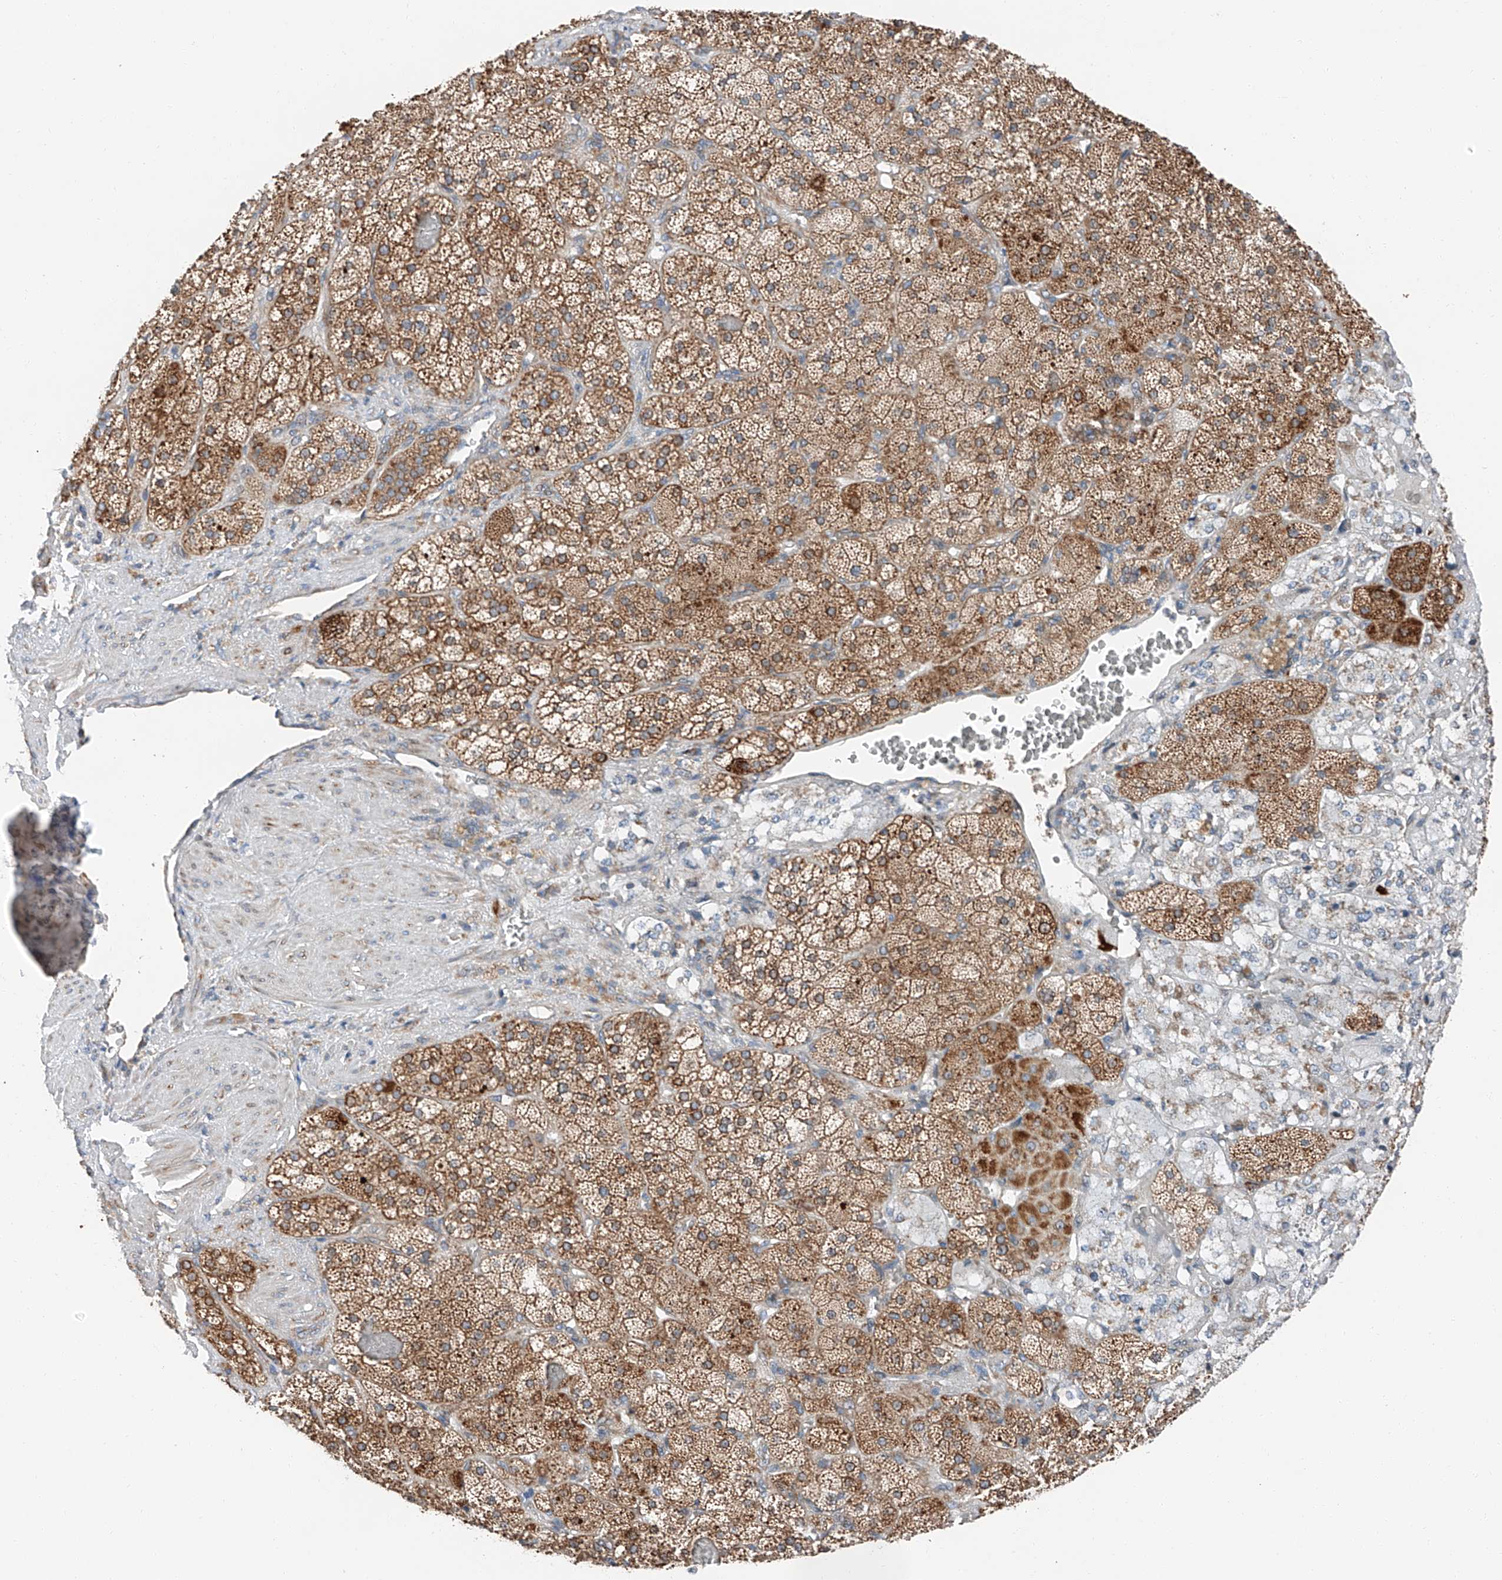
{"staining": {"intensity": "strong", "quantity": ">75%", "location": "cytoplasmic/membranous"}, "tissue": "adrenal gland", "cell_type": "Glandular cells", "image_type": "normal", "snomed": [{"axis": "morphology", "description": "Normal tissue, NOS"}, {"axis": "topography", "description": "Adrenal gland"}], "caption": "DAB (3,3'-diaminobenzidine) immunohistochemical staining of benign adrenal gland reveals strong cytoplasmic/membranous protein staining in about >75% of glandular cells. (Brightfield microscopy of DAB IHC at high magnification).", "gene": "ZC3H15", "patient": {"sex": "male", "age": 57}}